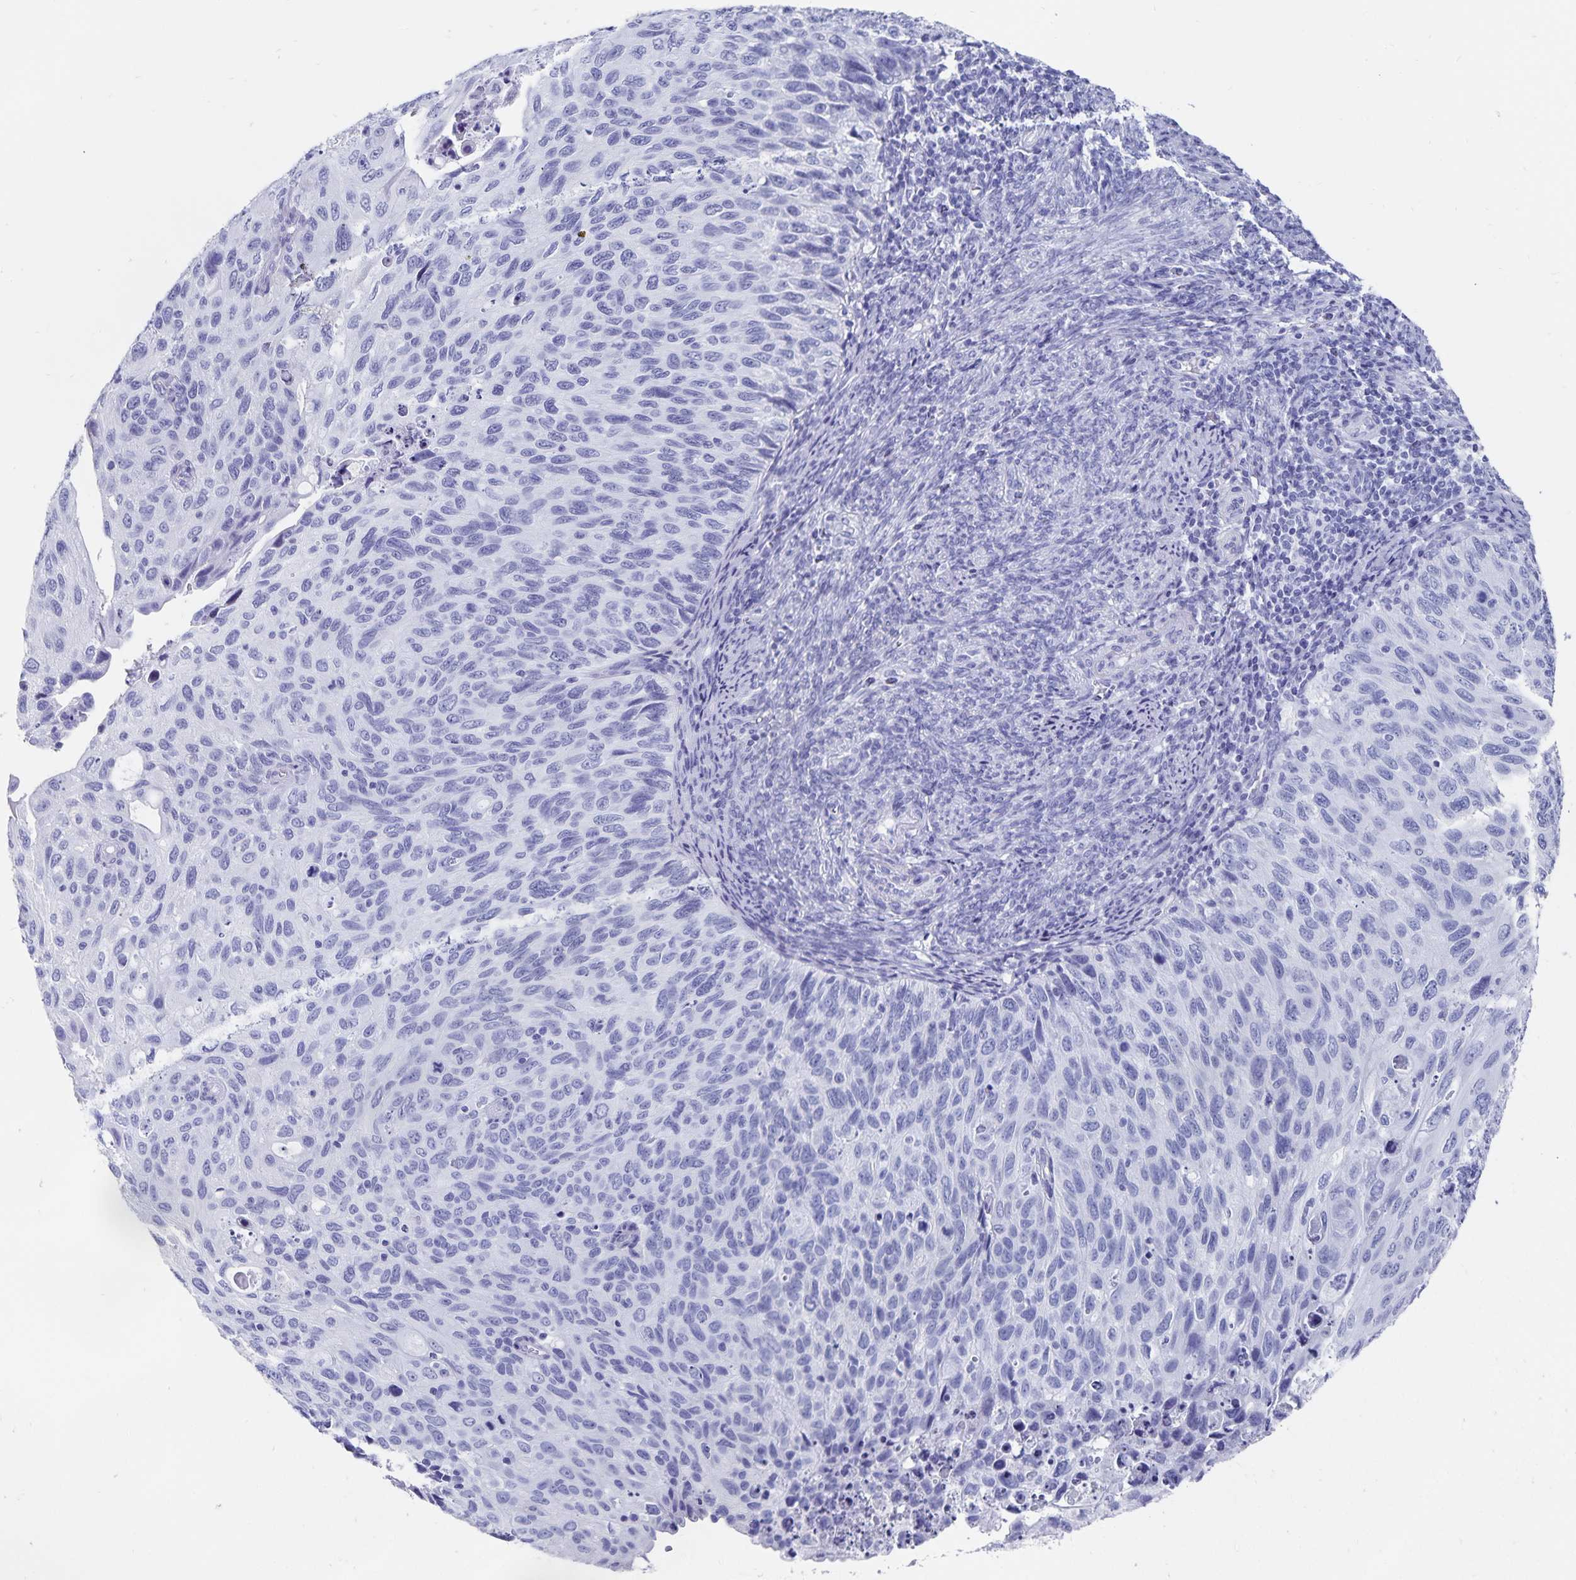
{"staining": {"intensity": "negative", "quantity": "none", "location": "none"}, "tissue": "cervical cancer", "cell_type": "Tumor cells", "image_type": "cancer", "snomed": [{"axis": "morphology", "description": "Squamous cell carcinoma, NOS"}, {"axis": "topography", "description": "Cervix"}], "caption": "IHC image of neoplastic tissue: cervical cancer (squamous cell carcinoma) stained with DAB shows no significant protein expression in tumor cells.", "gene": "ADH1A", "patient": {"sex": "female", "age": 70}}